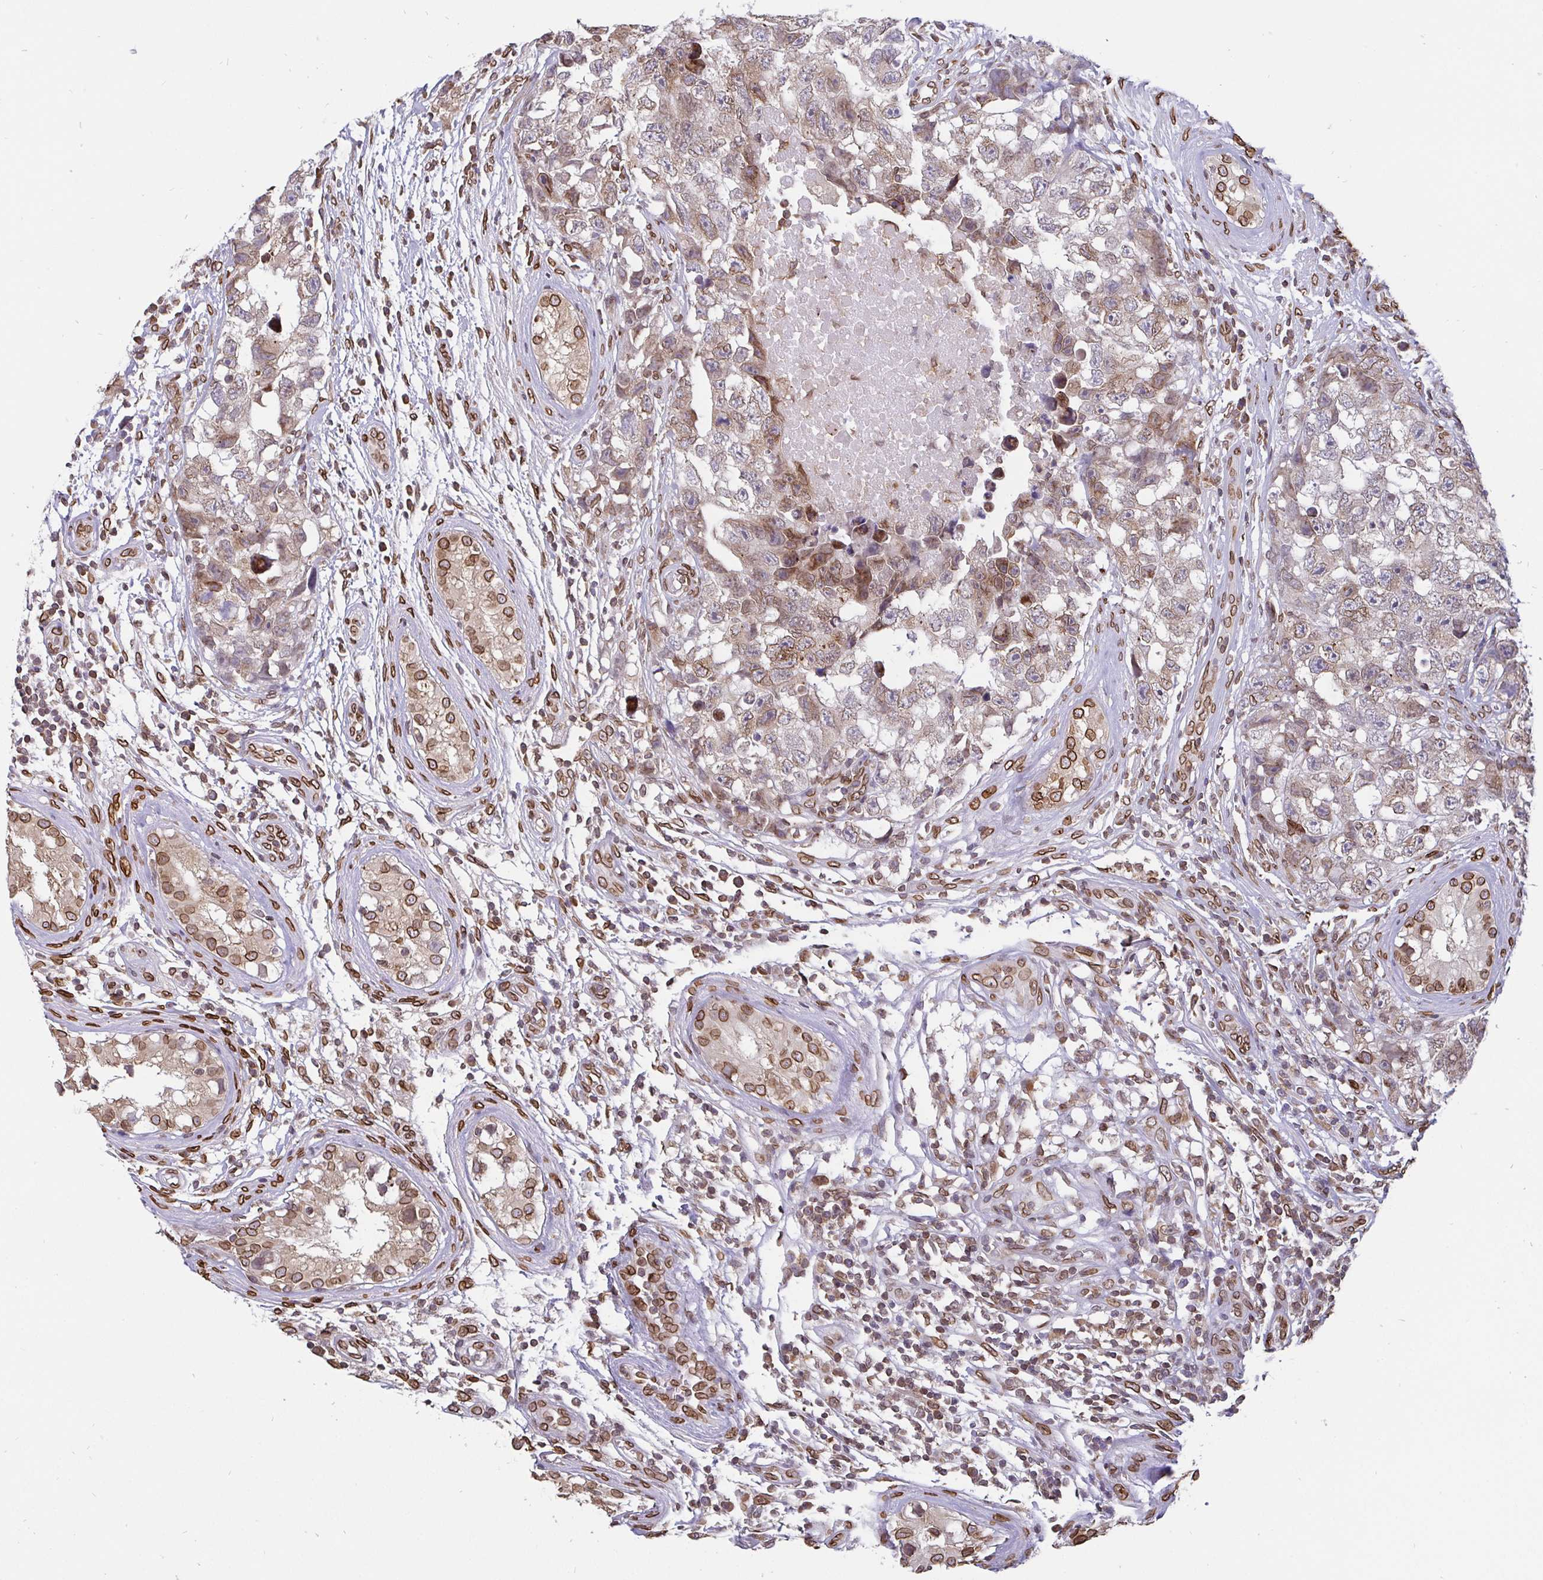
{"staining": {"intensity": "weak", "quantity": ">75%", "location": "cytoplasmic/membranous,nuclear"}, "tissue": "testis cancer", "cell_type": "Tumor cells", "image_type": "cancer", "snomed": [{"axis": "morphology", "description": "Carcinoma, Embryonal, NOS"}, {"axis": "topography", "description": "Testis"}], "caption": "Immunohistochemical staining of human testis embryonal carcinoma demonstrates low levels of weak cytoplasmic/membranous and nuclear positivity in about >75% of tumor cells.", "gene": "EMD", "patient": {"sex": "male", "age": 22}}